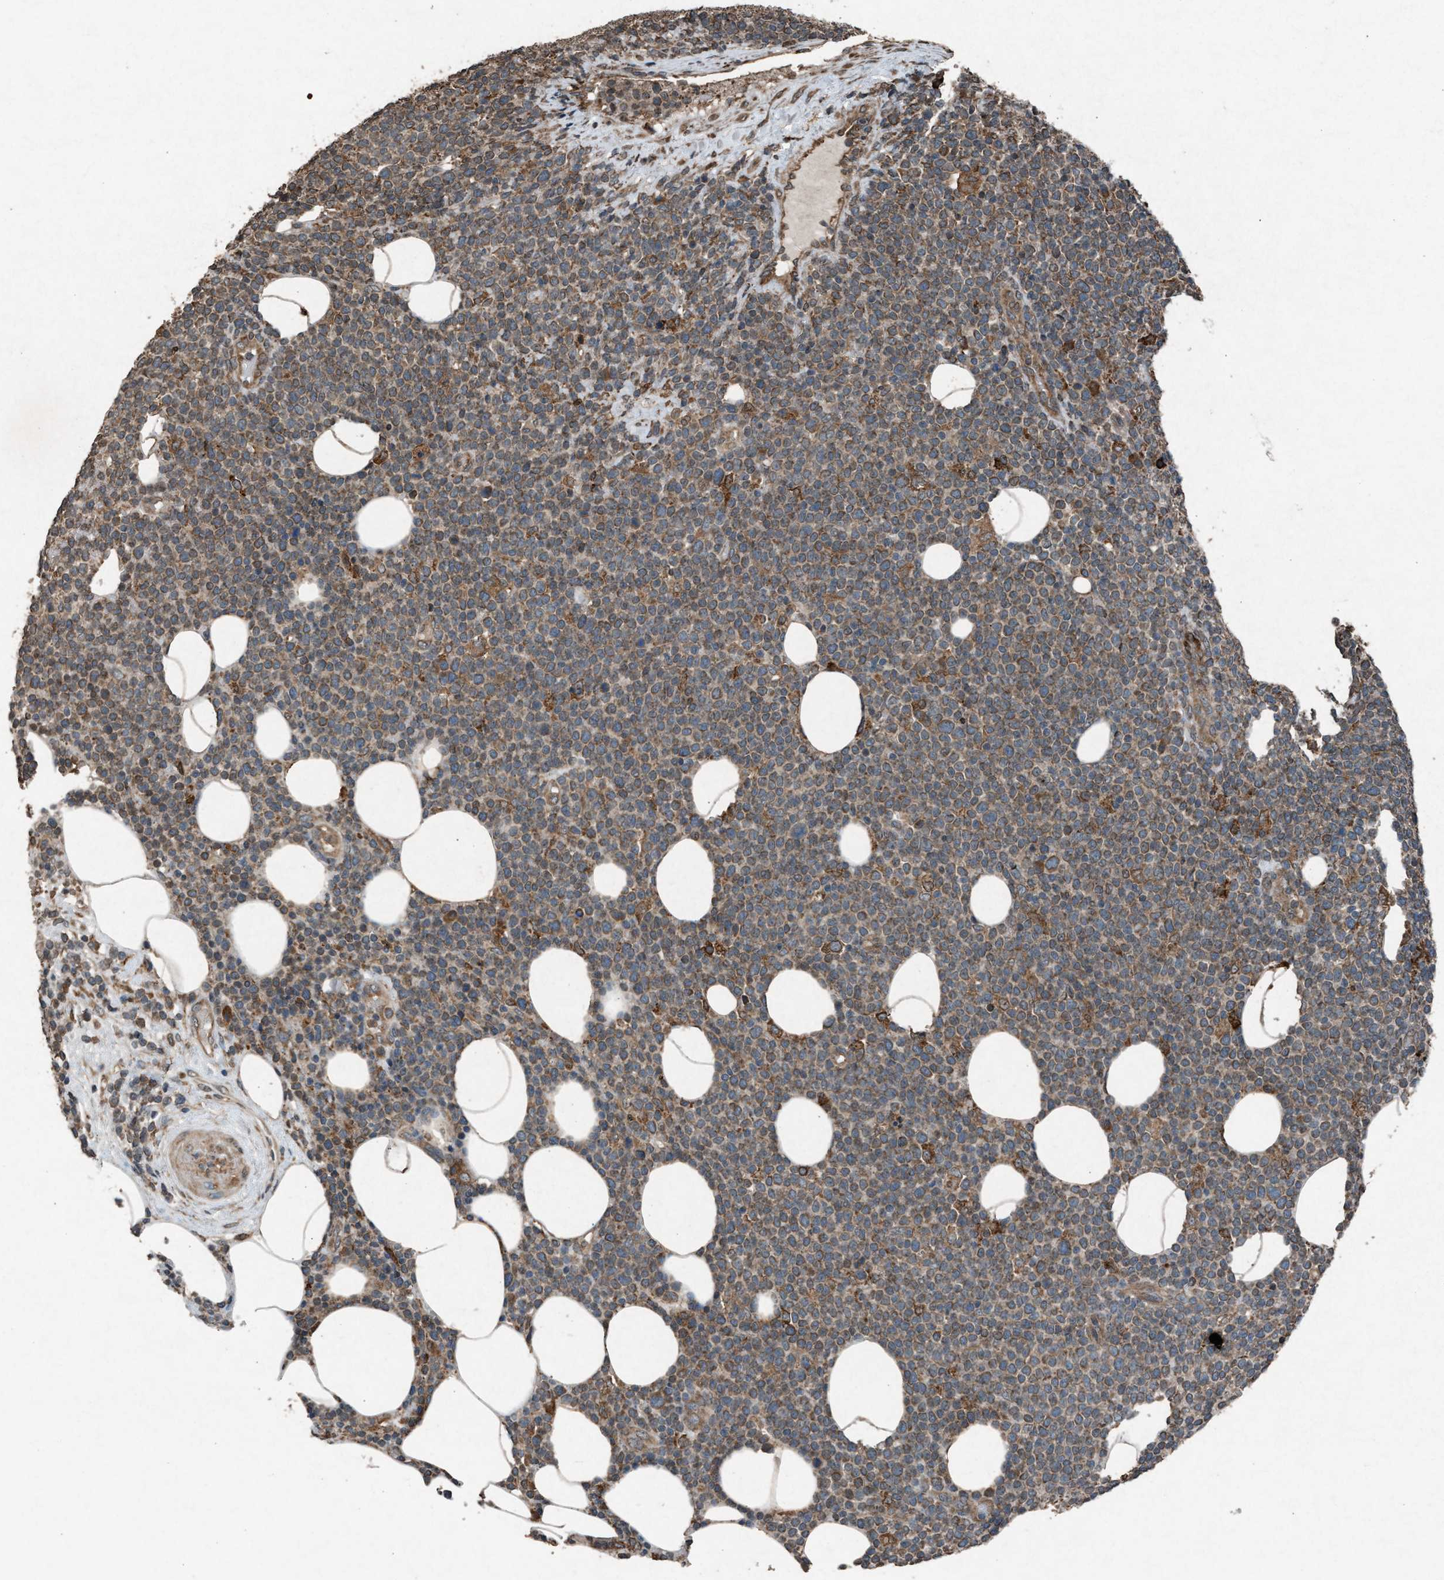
{"staining": {"intensity": "moderate", "quantity": ">75%", "location": "cytoplasmic/membranous"}, "tissue": "lymphoma", "cell_type": "Tumor cells", "image_type": "cancer", "snomed": [{"axis": "morphology", "description": "Malignant lymphoma, non-Hodgkin's type, High grade"}, {"axis": "topography", "description": "Lymph node"}], "caption": "This photomicrograph demonstrates high-grade malignant lymphoma, non-Hodgkin's type stained with immunohistochemistry to label a protein in brown. The cytoplasmic/membranous of tumor cells show moderate positivity for the protein. Nuclei are counter-stained blue.", "gene": "CALR", "patient": {"sex": "male", "age": 61}}